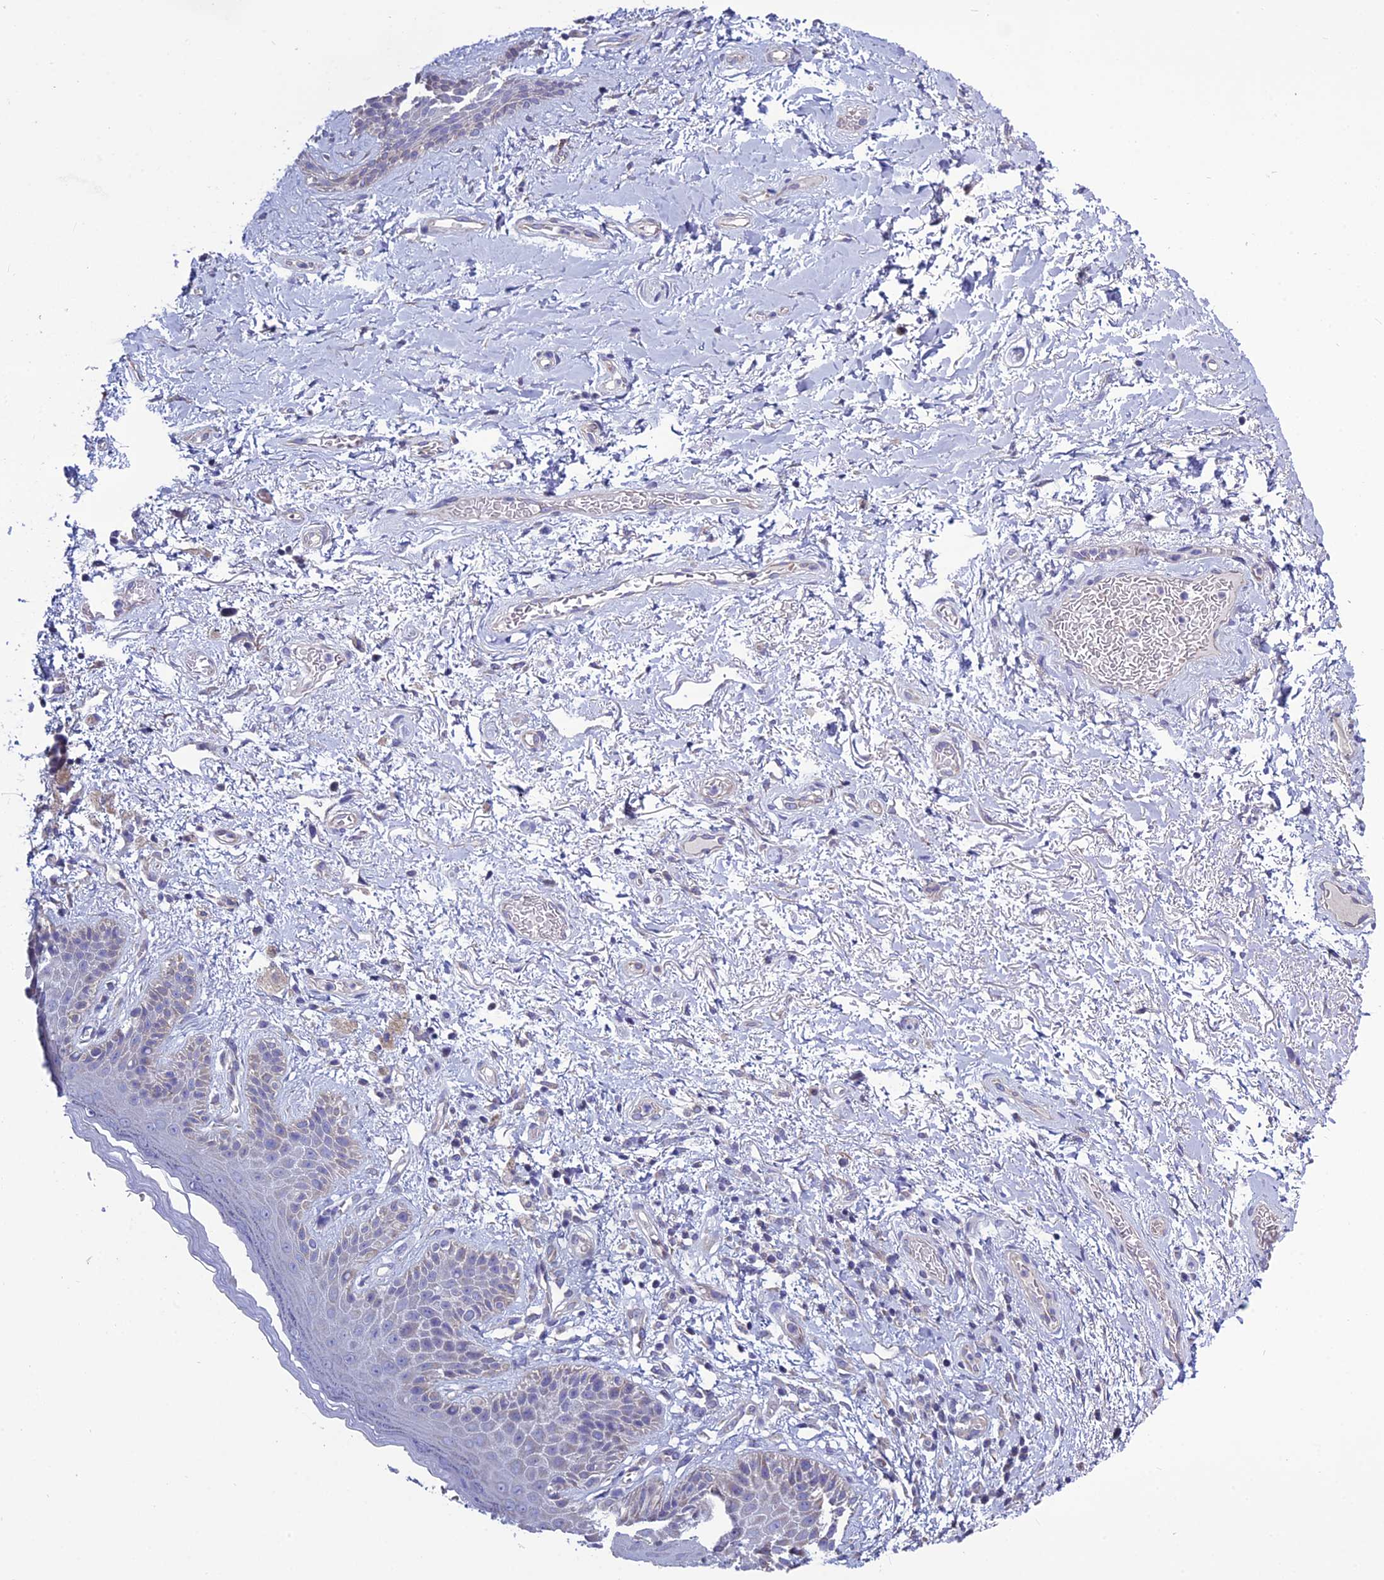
{"staining": {"intensity": "weak", "quantity": "<25%", "location": "cytoplasmic/membranous"}, "tissue": "skin", "cell_type": "Epidermal cells", "image_type": "normal", "snomed": [{"axis": "morphology", "description": "Normal tissue, NOS"}, {"axis": "topography", "description": "Anal"}], "caption": "High power microscopy image of an immunohistochemistry (IHC) photomicrograph of benign skin, revealing no significant expression in epidermal cells.", "gene": "BHMT2", "patient": {"sex": "female", "age": 46}}